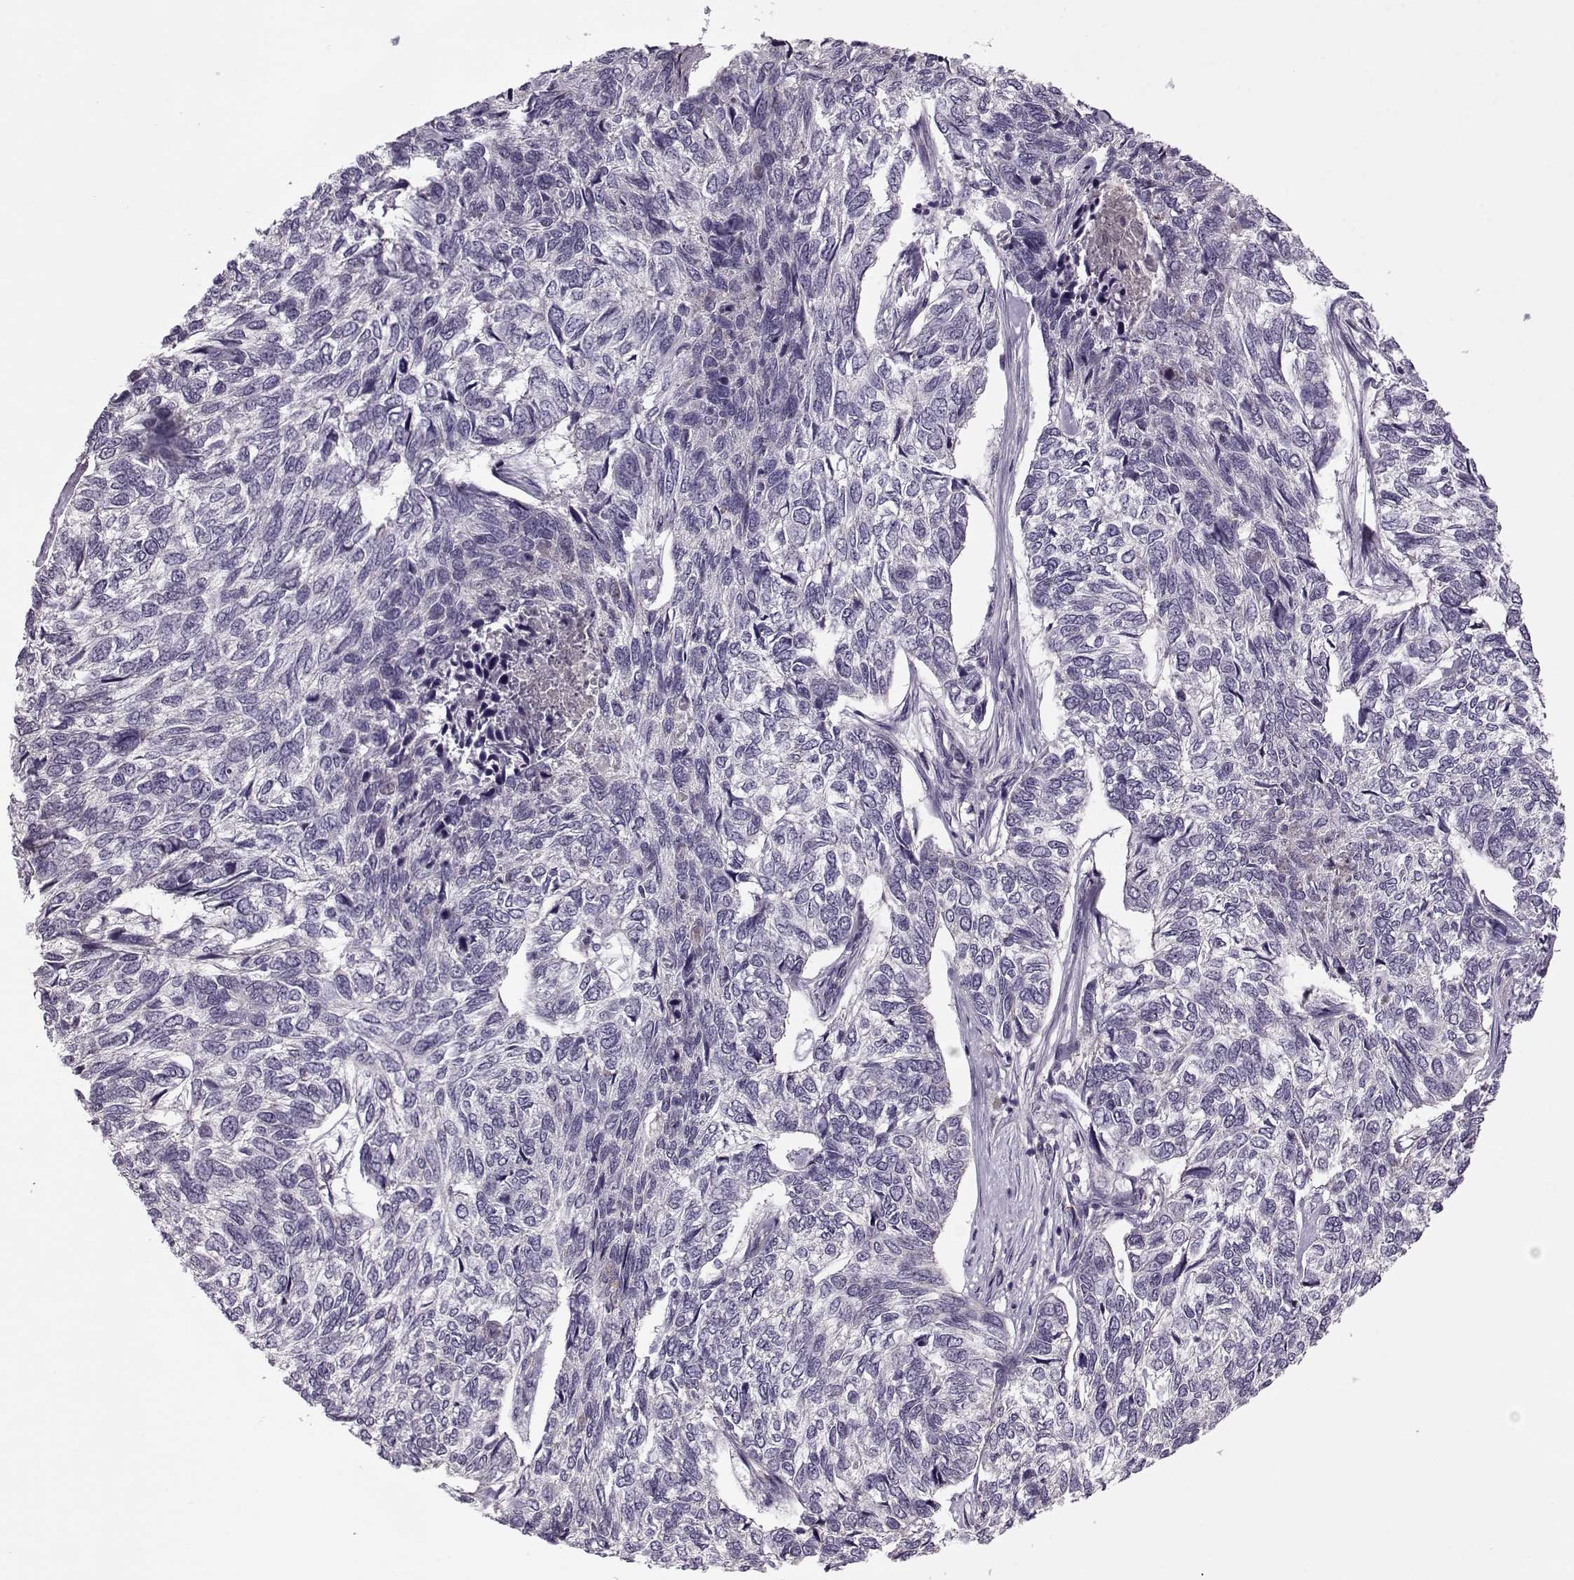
{"staining": {"intensity": "negative", "quantity": "none", "location": "none"}, "tissue": "skin cancer", "cell_type": "Tumor cells", "image_type": "cancer", "snomed": [{"axis": "morphology", "description": "Basal cell carcinoma"}, {"axis": "topography", "description": "Skin"}], "caption": "Immunohistochemistry (IHC) photomicrograph of neoplastic tissue: human skin cancer stained with DAB (3,3'-diaminobenzidine) shows no significant protein expression in tumor cells.", "gene": "ACOT11", "patient": {"sex": "female", "age": 65}}